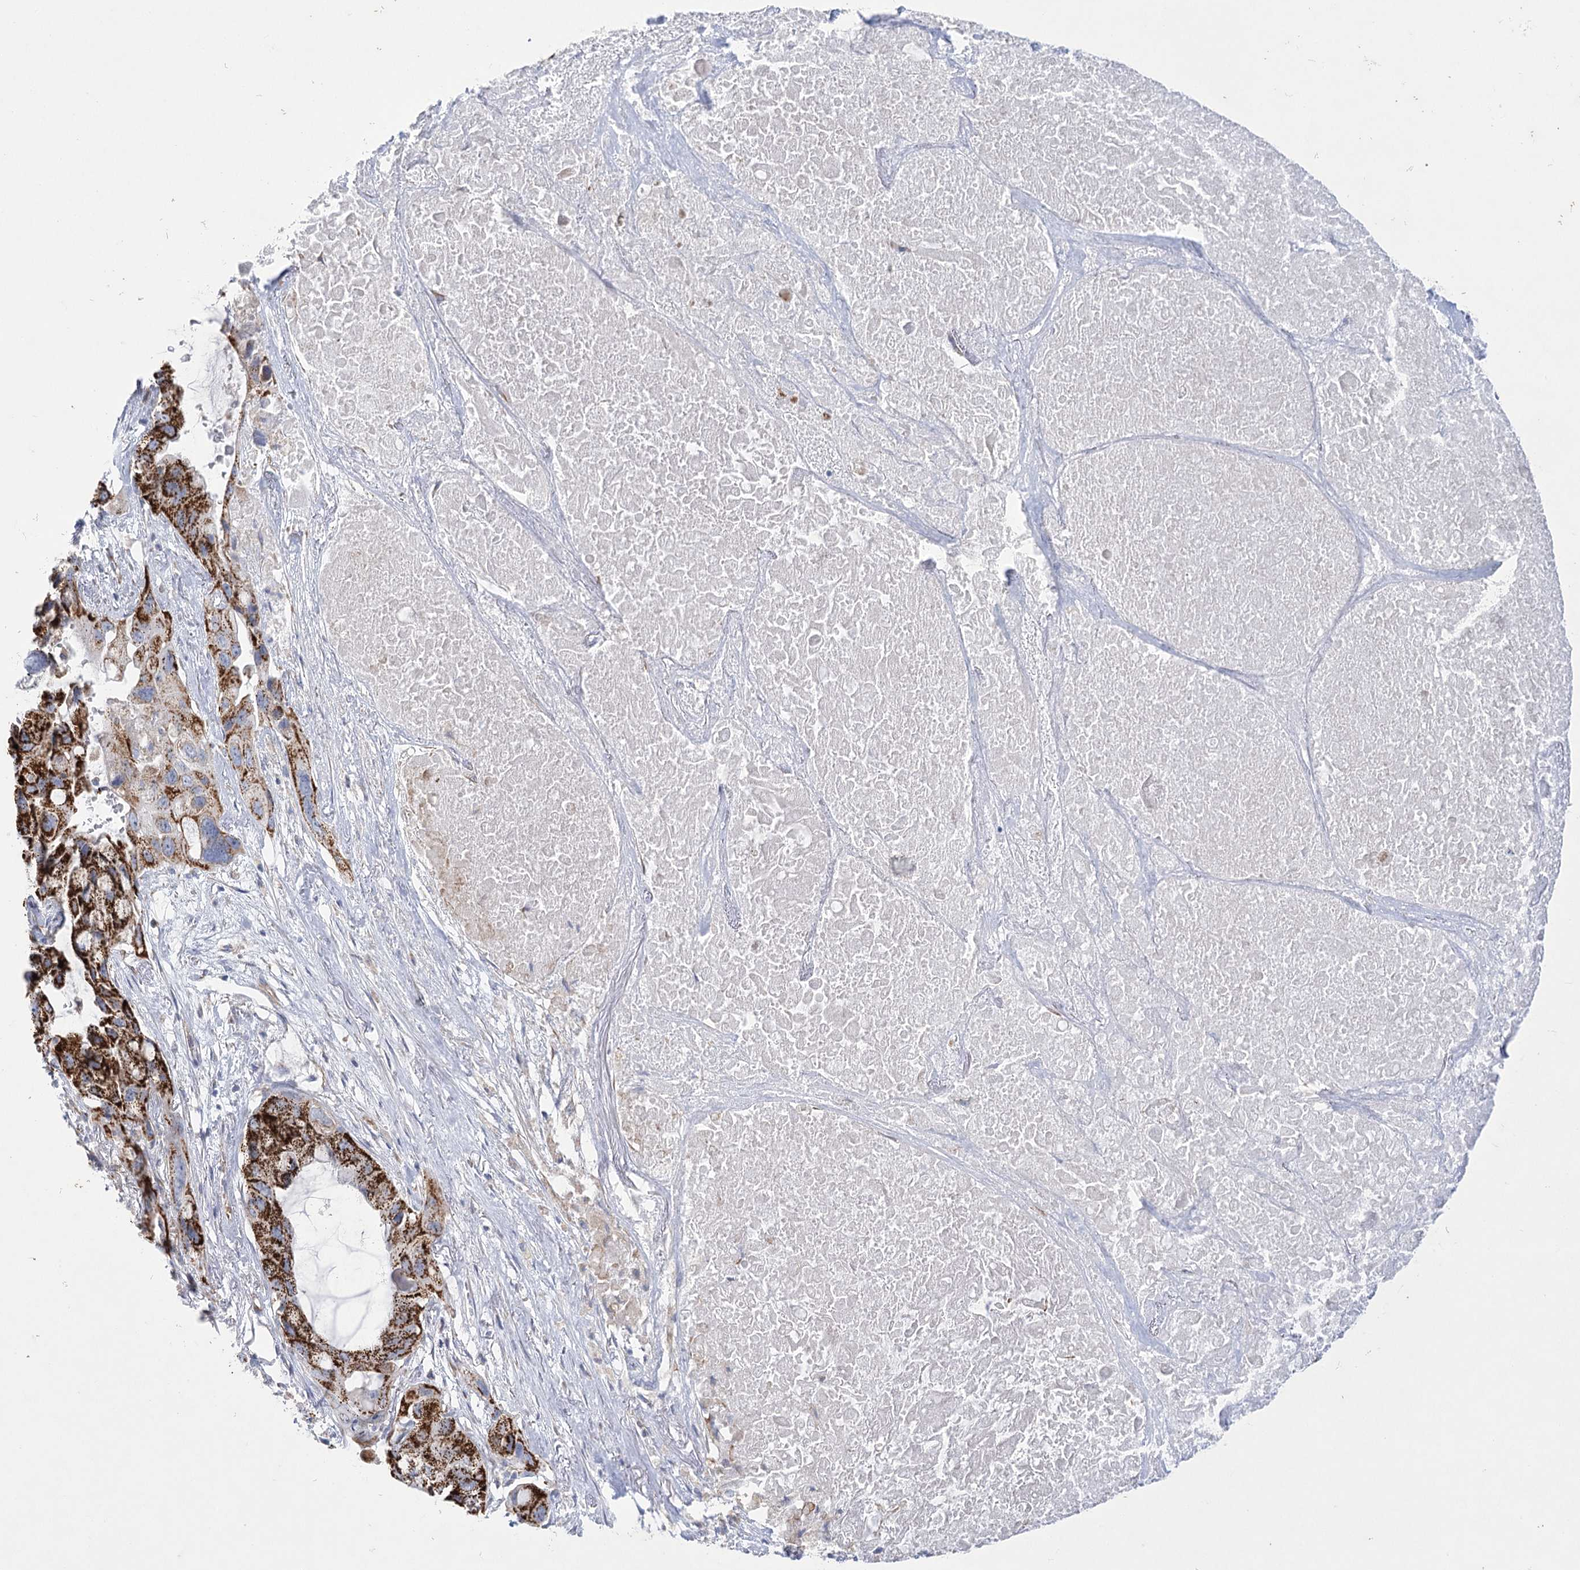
{"staining": {"intensity": "strong", "quantity": ">75%", "location": "cytoplasmic/membranous"}, "tissue": "lung cancer", "cell_type": "Tumor cells", "image_type": "cancer", "snomed": [{"axis": "morphology", "description": "Squamous cell carcinoma, NOS"}, {"axis": "topography", "description": "Lung"}], "caption": "Brown immunohistochemical staining in lung squamous cell carcinoma demonstrates strong cytoplasmic/membranous expression in approximately >75% of tumor cells. (brown staining indicates protein expression, while blue staining denotes nuclei).", "gene": "DHTKD1", "patient": {"sex": "female", "age": 73}}